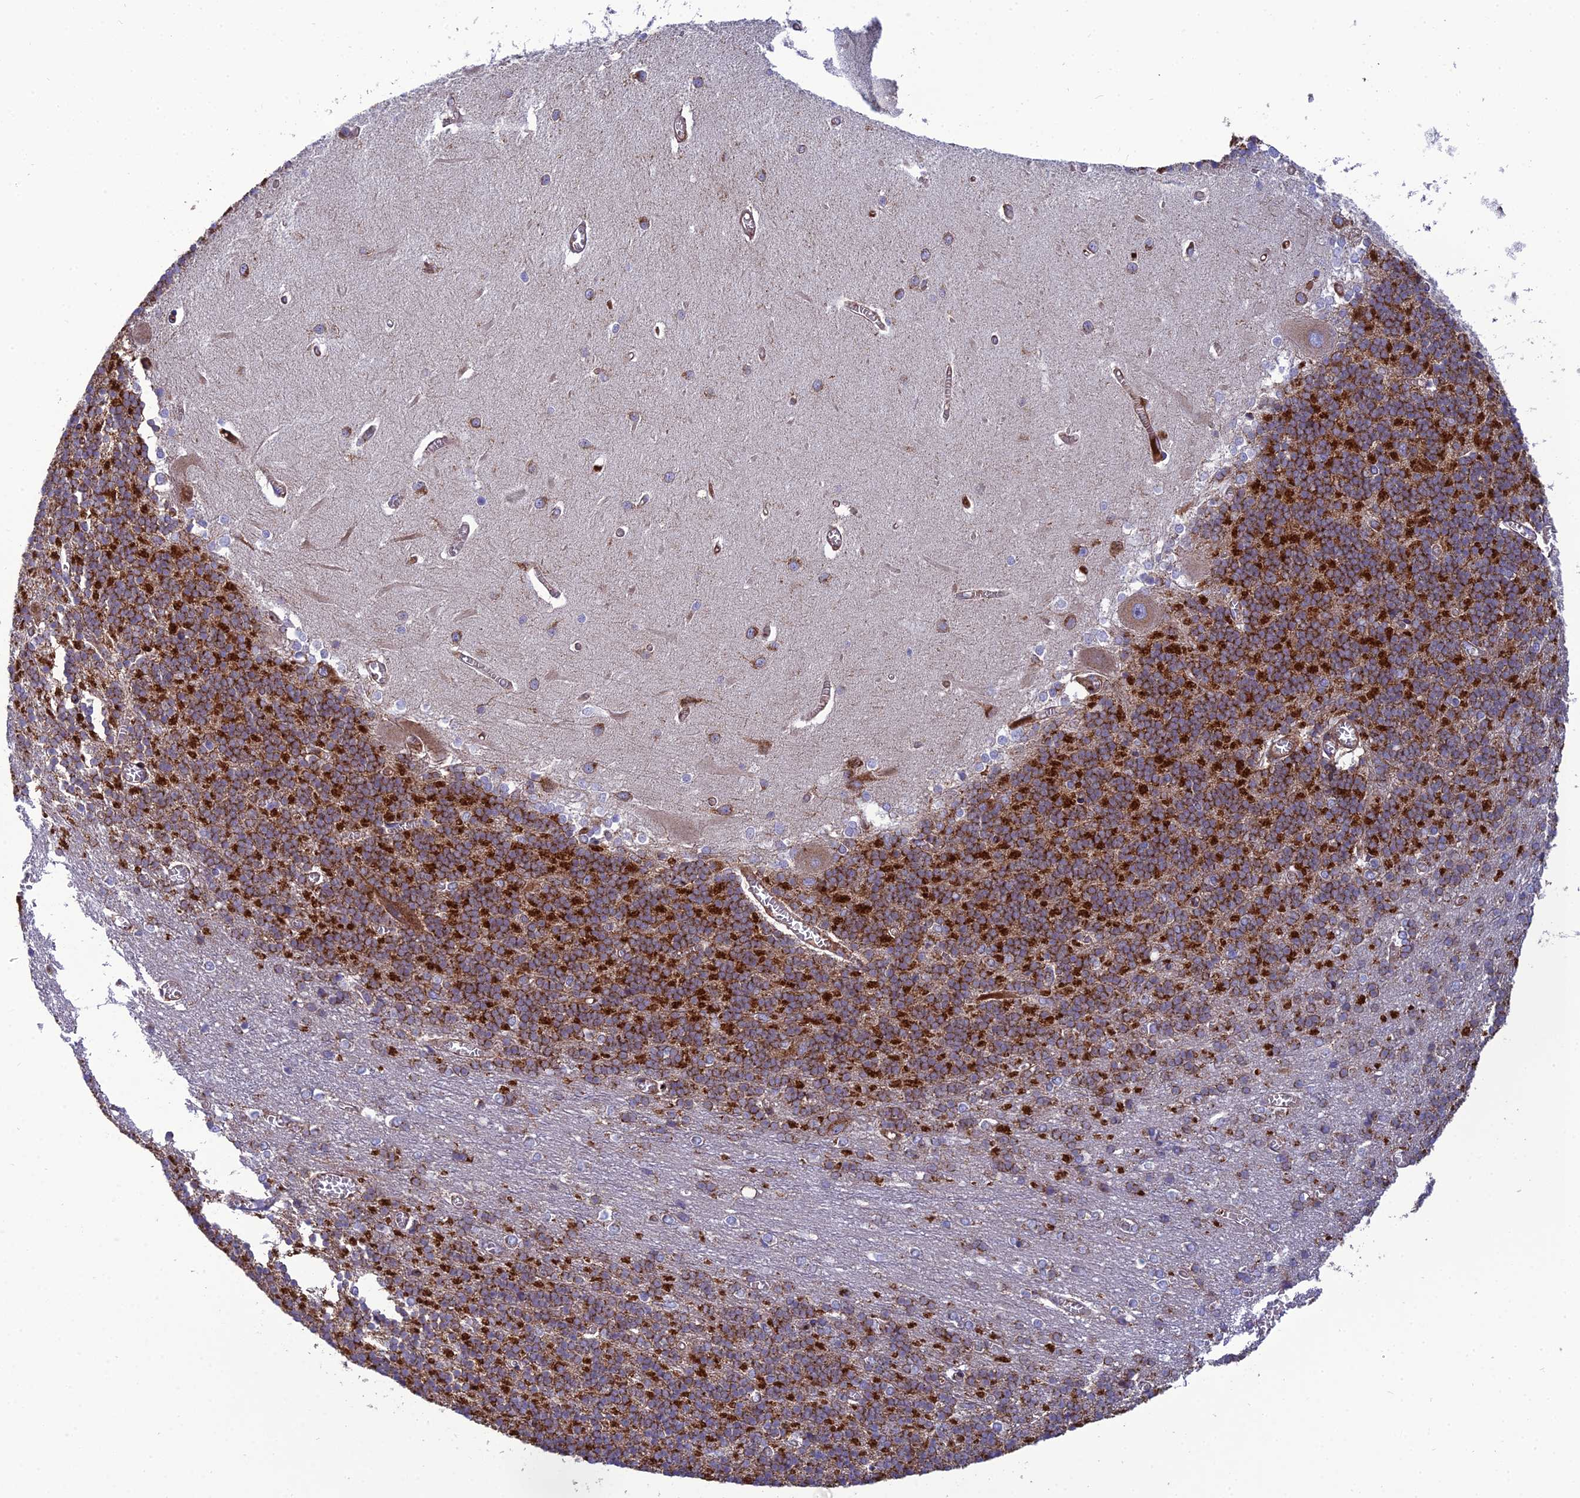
{"staining": {"intensity": "strong", "quantity": "25%-75%", "location": "cytoplasmic/membranous"}, "tissue": "cerebellum", "cell_type": "Cells in granular layer", "image_type": "normal", "snomed": [{"axis": "morphology", "description": "Normal tissue, NOS"}, {"axis": "topography", "description": "Cerebellum"}], "caption": "Cerebellum stained for a protein (brown) exhibits strong cytoplasmic/membranous positive positivity in about 25%-75% of cells in granular layer.", "gene": "LNPEP", "patient": {"sex": "male", "age": 37}}